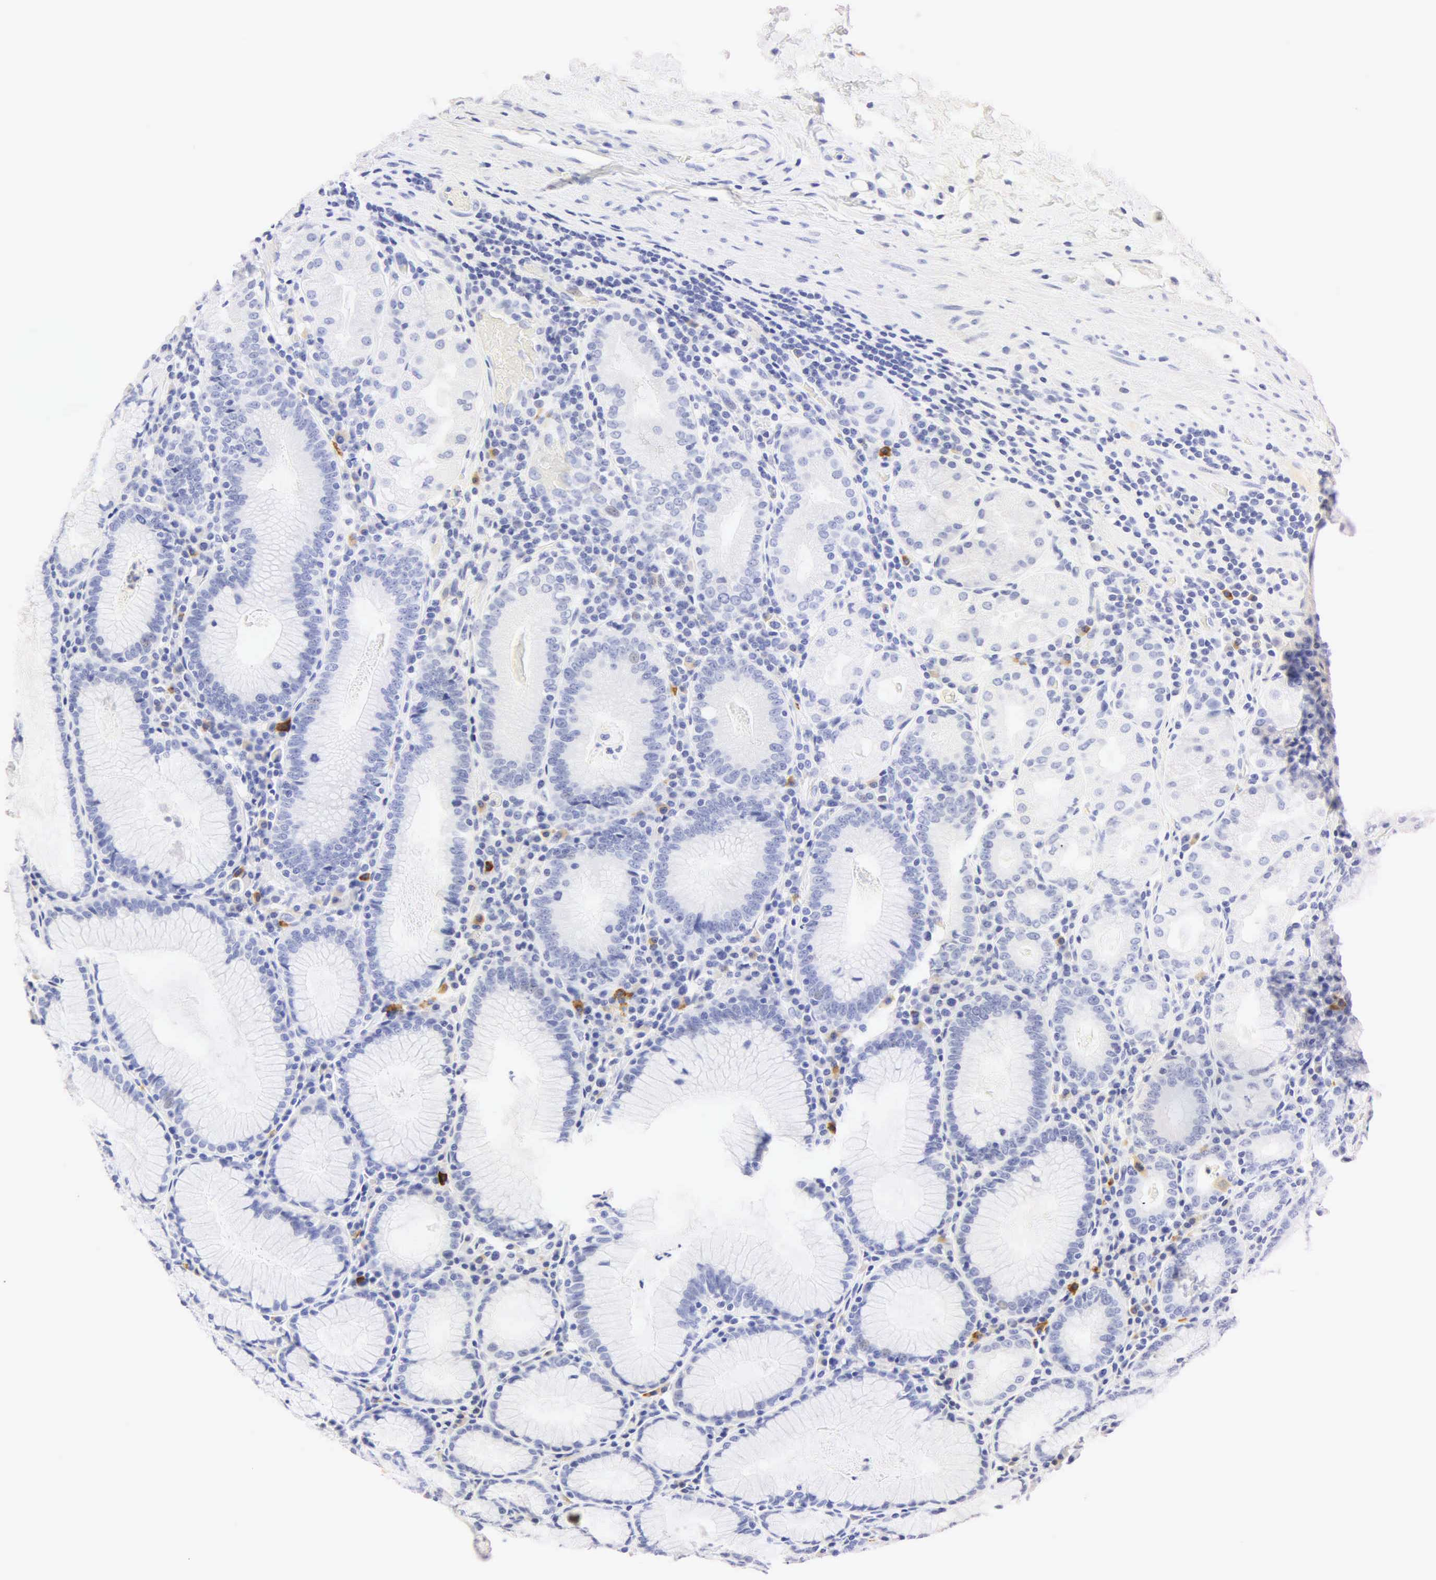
{"staining": {"intensity": "negative", "quantity": "none", "location": "none"}, "tissue": "stomach", "cell_type": "Glandular cells", "image_type": "normal", "snomed": [{"axis": "morphology", "description": "Normal tissue, NOS"}, {"axis": "topography", "description": "Stomach, lower"}], "caption": "Immunohistochemistry photomicrograph of unremarkable stomach stained for a protein (brown), which reveals no expression in glandular cells.", "gene": "NKX2", "patient": {"sex": "female", "age": 43}}